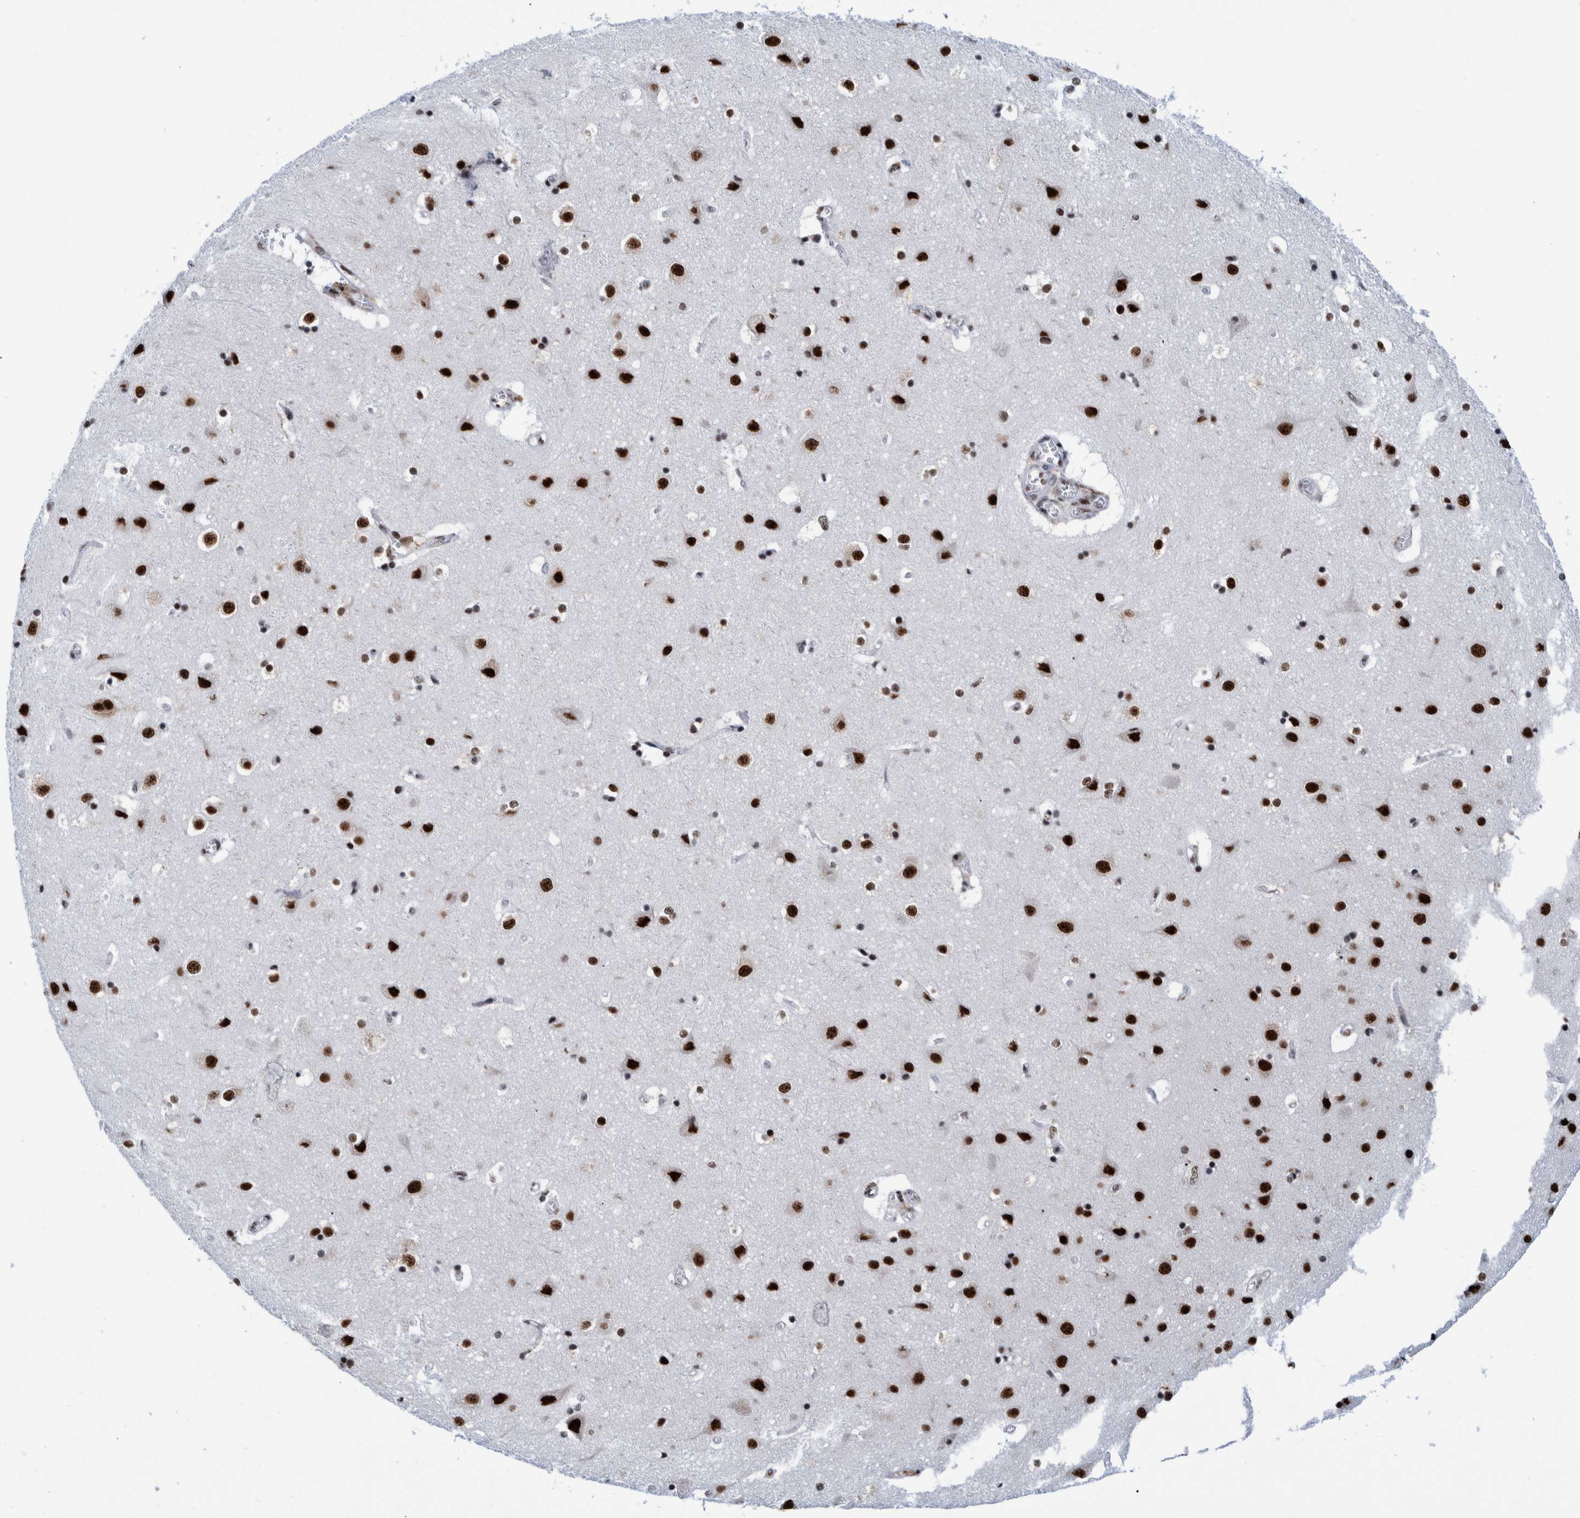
{"staining": {"intensity": "strong", "quantity": ">75%", "location": "nuclear"}, "tissue": "cerebral cortex", "cell_type": "Endothelial cells", "image_type": "normal", "snomed": [{"axis": "morphology", "description": "Normal tissue, NOS"}, {"axis": "topography", "description": "Cerebral cortex"}], "caption": "Immunohistochemical staining of unremarkable cerebral cortex demonstrates >75% levels of strong nuclear protein positivity in approximately >75% of endothelial cells.", "gene": "EFTUD2", "patient": {"sex": "male", "age": 54}}